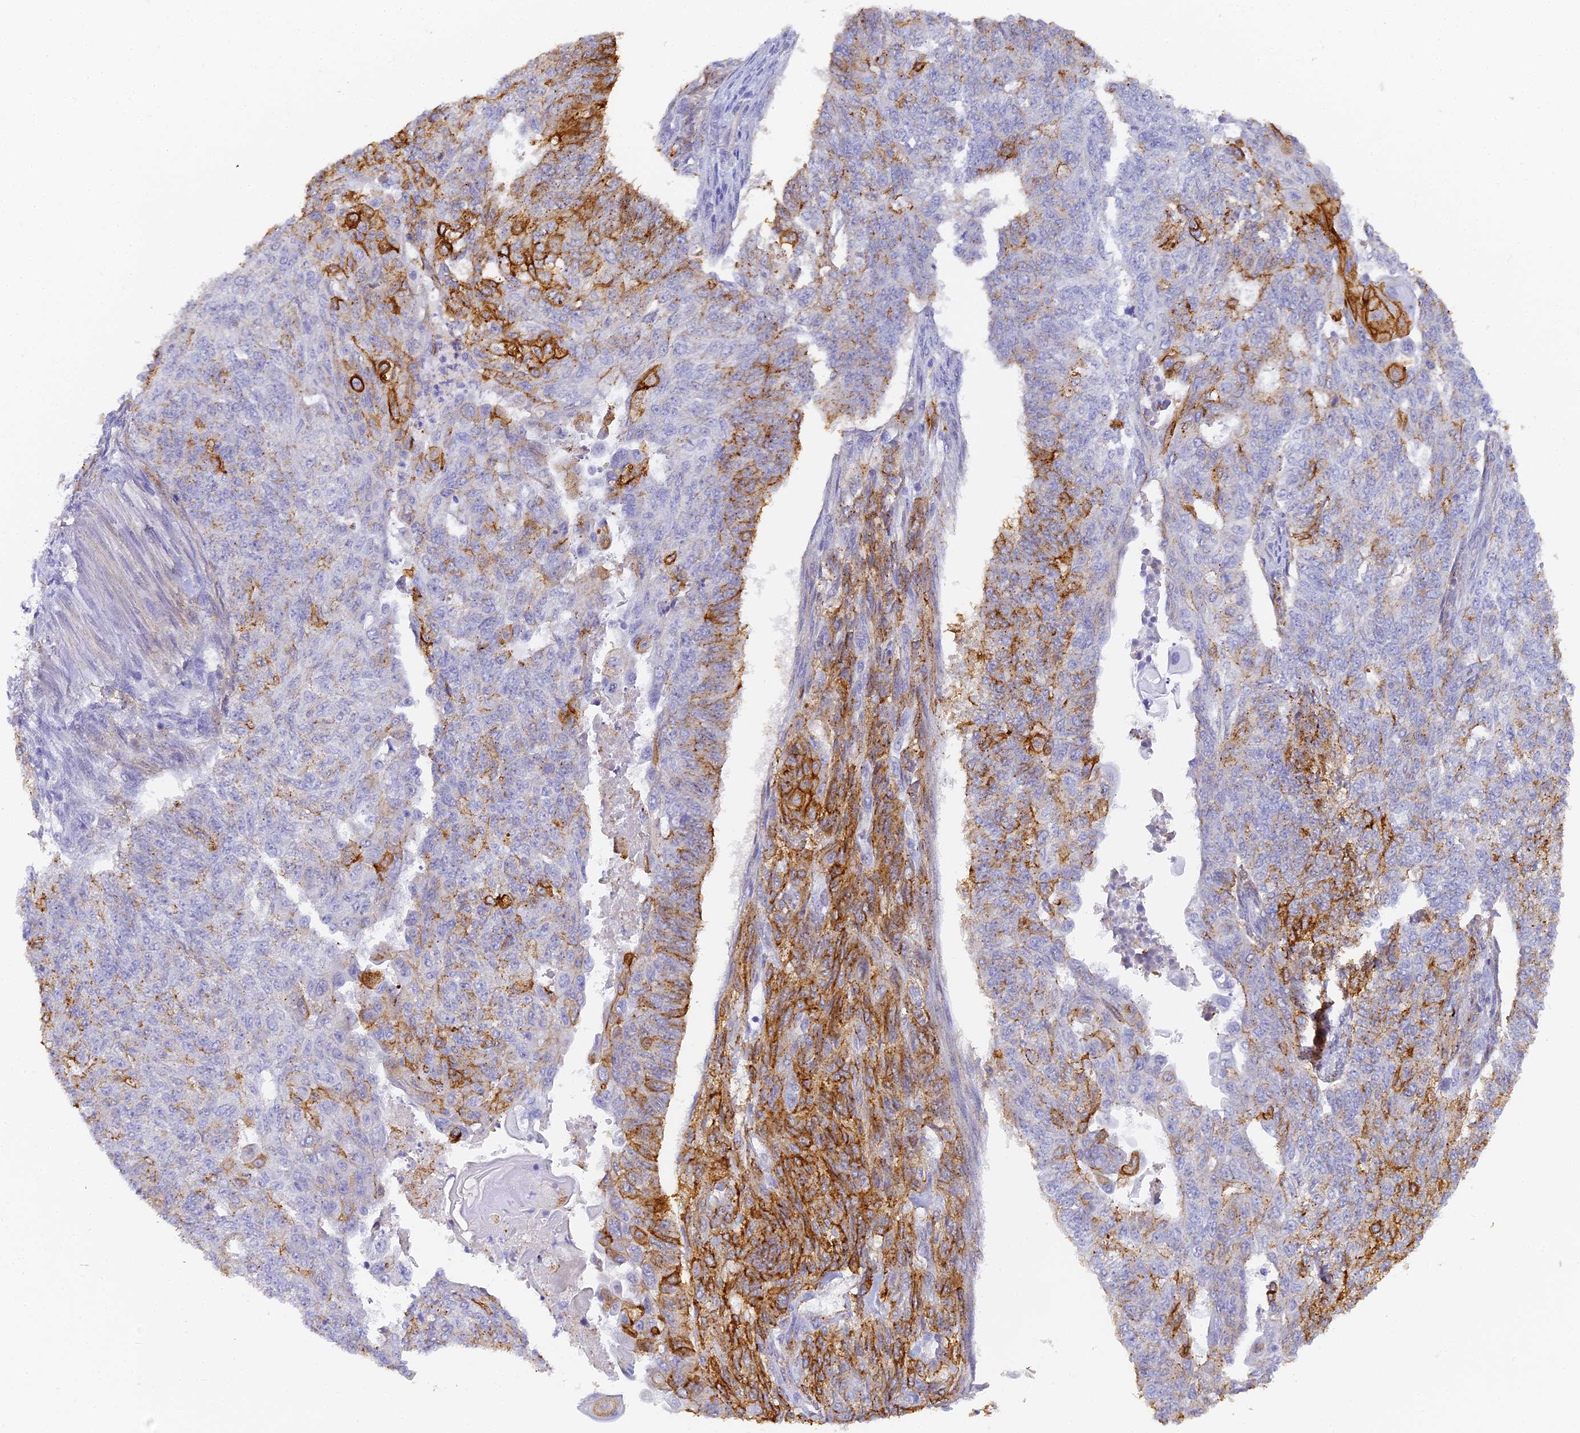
{"staining": {"intensity": "strong", "quantity": "25%-75%", "location": "cytoplasmic/membranous"}, "tissue": "endometrial cancer", "cell_type": "Tumor cells", "image_type": "cancer", "snomed": [{"axis": "morphology", "description": "Adenocarcinoma, NOS"}, {"axis": "topography", "description": "Endometrium"}], "caption": "Immunohistochemistry of endometrial cancer shows high levels of strong cytoplasmic/membranous staining in about 25%-75% of tumor cells.", "gene": "GJA1", "patient": {"sex": "female", "age": 32}}